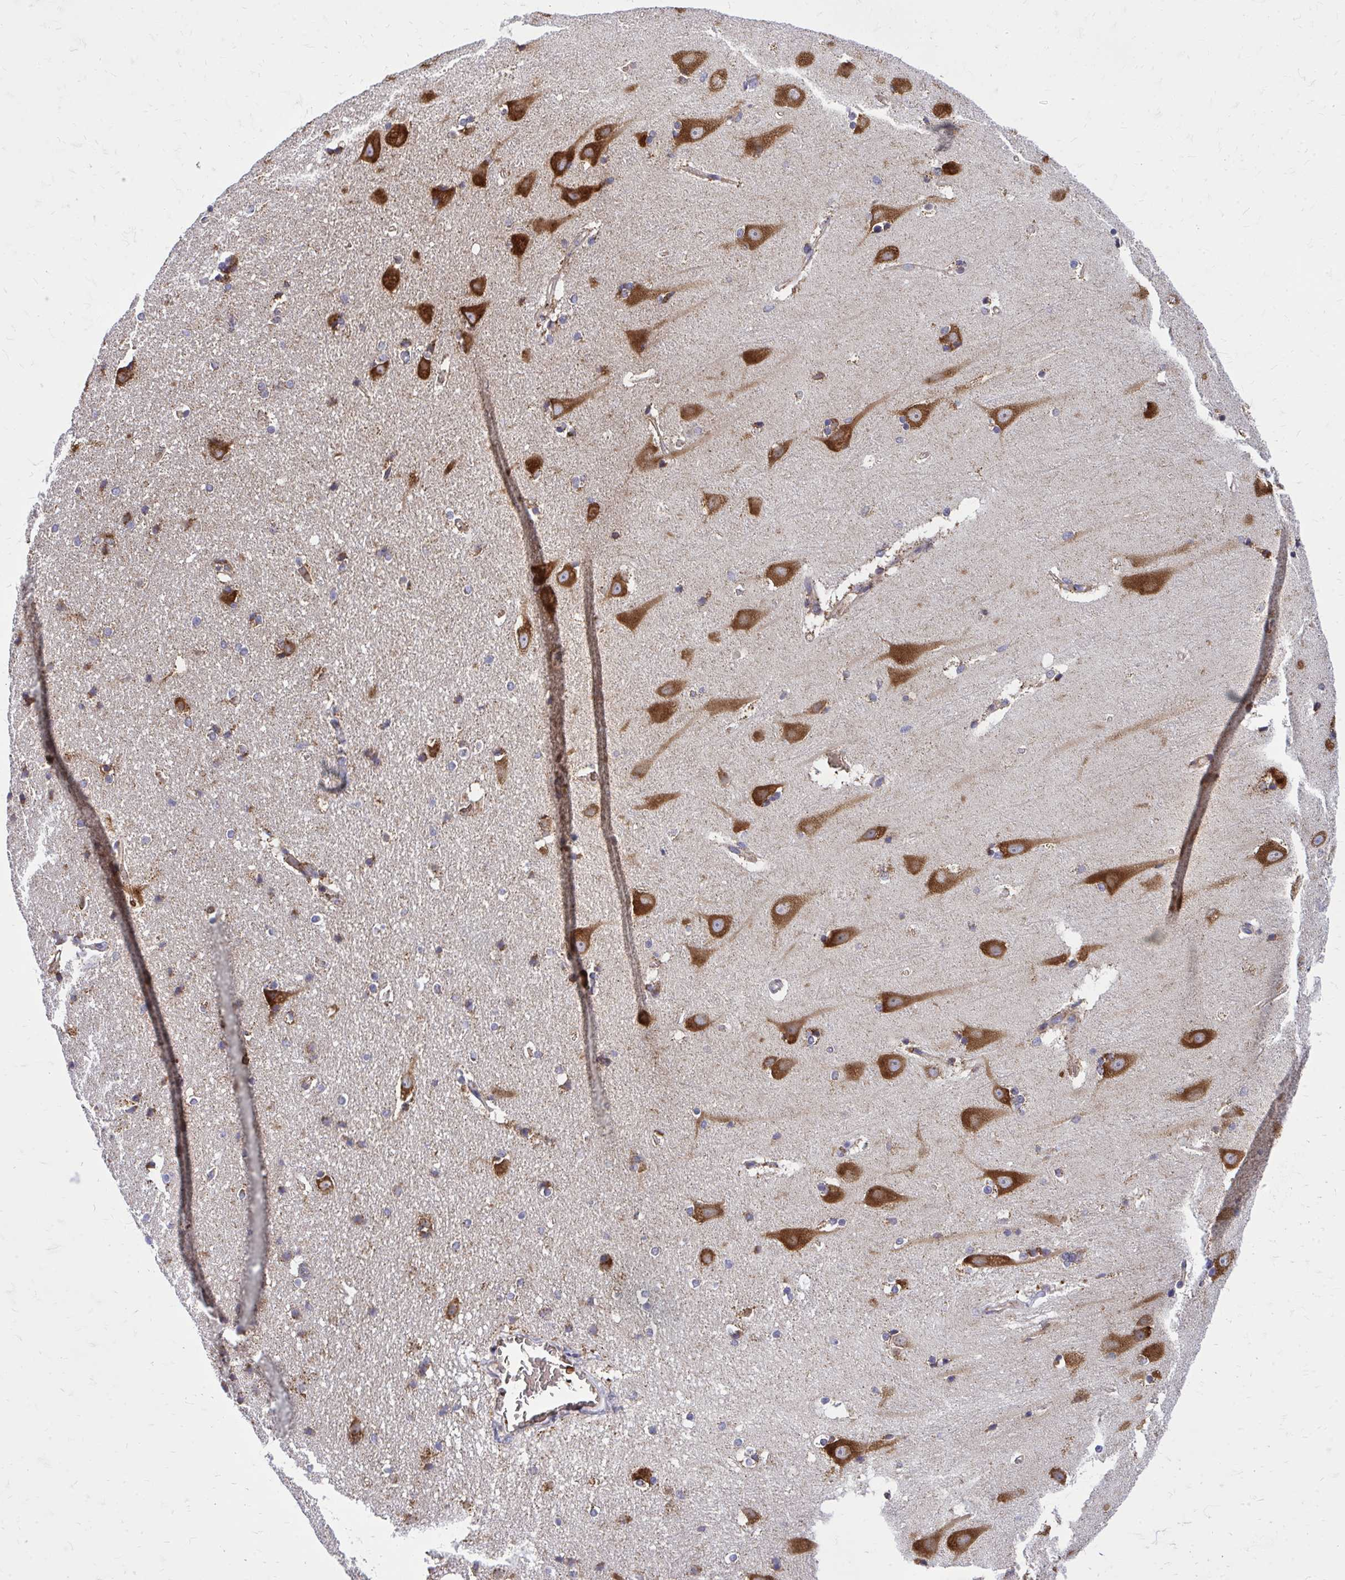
{"staining": {"intensity": "strong", "quantity": "<25%", "location": "cytoplasmic/membranous"}, "tissue": "hippocampus", "cell_type": "Glial cells", "image_type": "normal", "snomed": [{"axis": "morphology", "description": "Normal tissue, NOS"}, {"axis": "topography", "description": "Hippocampus"}], "caption": "Immunohistochemistry (IHC) of unremarkable human hippocampus demonstrates medium levels of strong cytoplasmic/membranous expression in about <25% of glial cells.", "gene": "PDK4", "patient": {"sex": "male", "age": 63}}